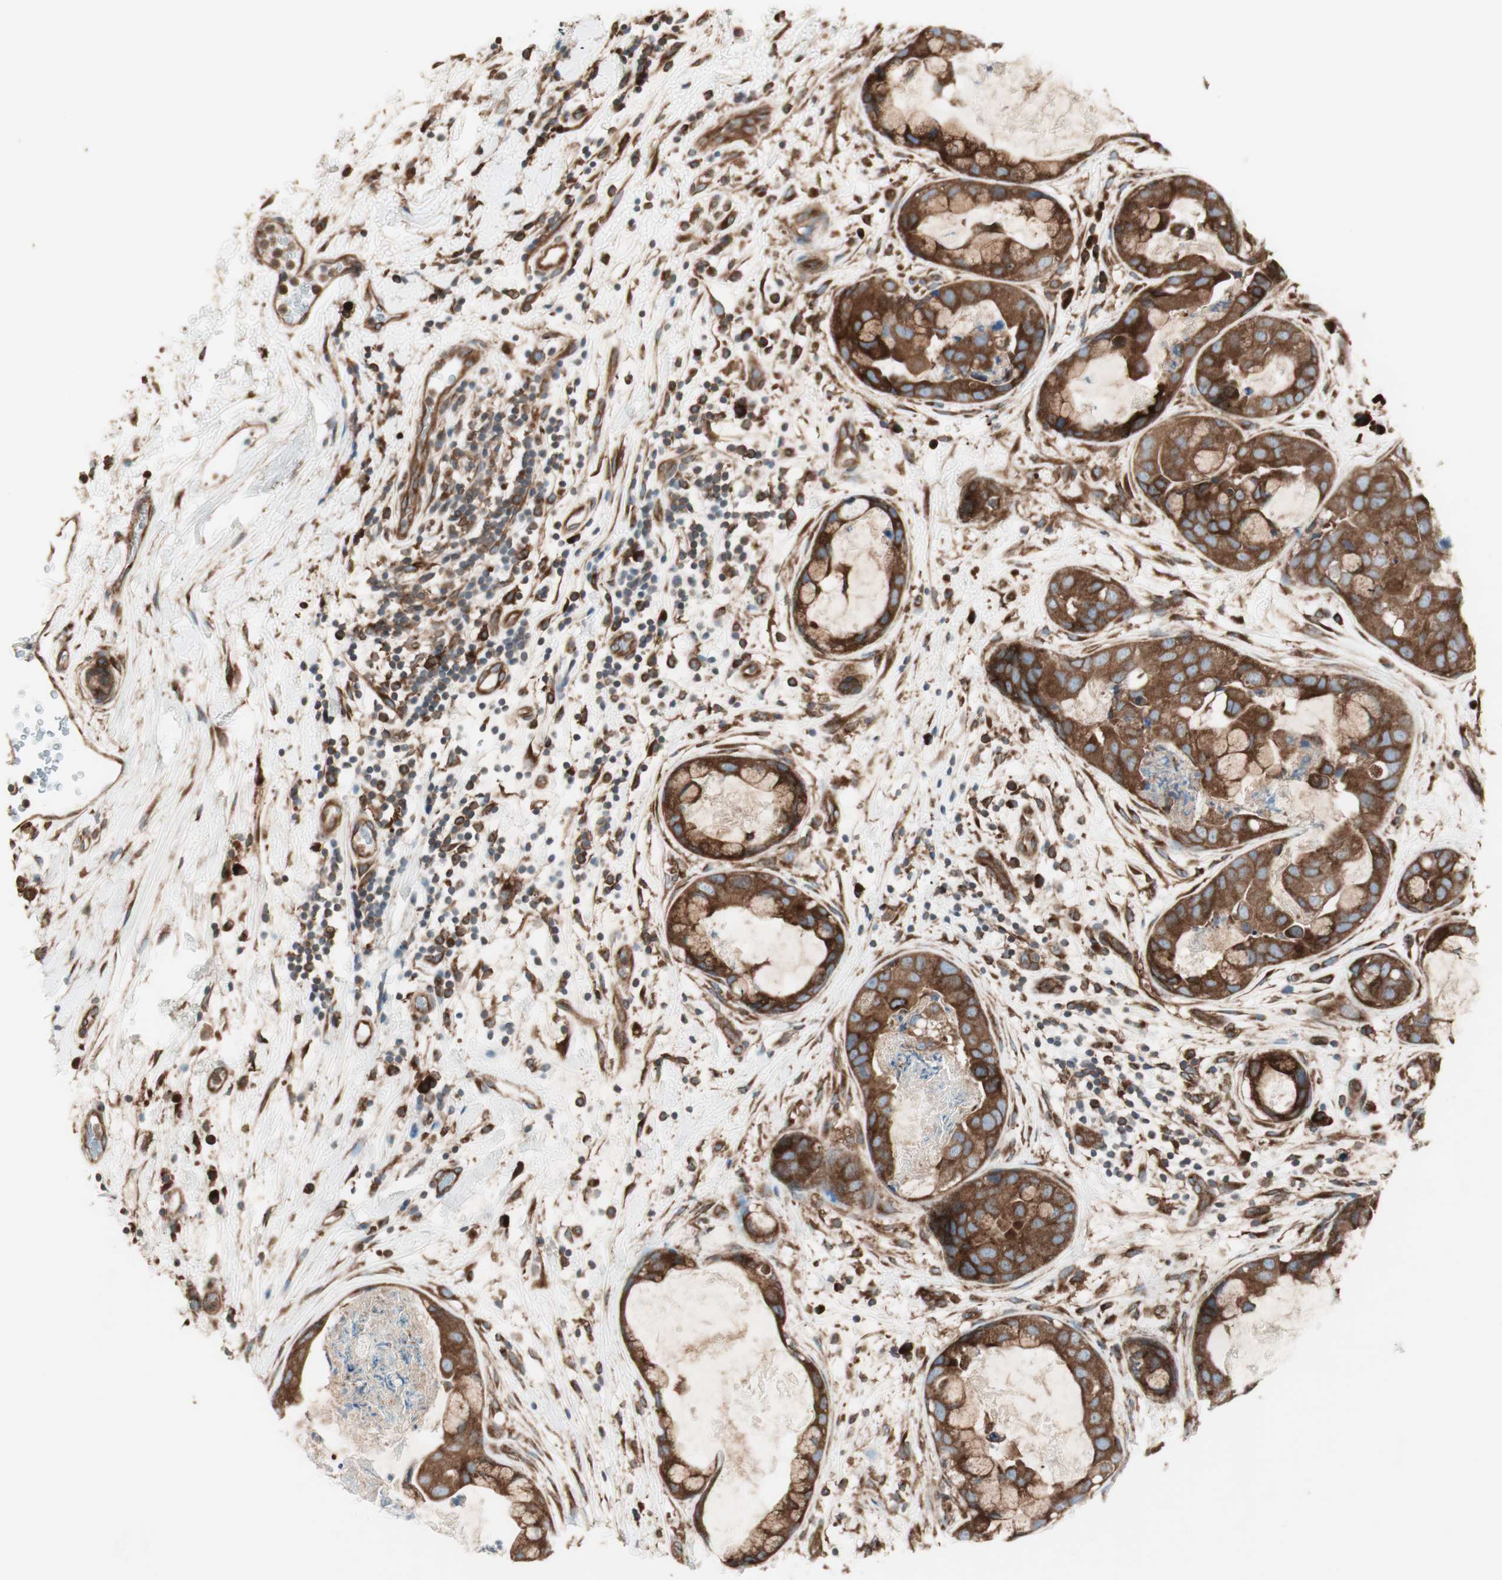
{"staining": {"intensity": "strong", "quantity": ">75%", "location": "cytoplasmic/membranous"}, "tissue": "breast cancer", "cell_type": "Tumor cells", "image_type": "cancer", "snomed": [{"axis": "morphology", "description": "Duct carcinoma"}, {"axis": "topography", "description": "Breast"}], "caption": "Breast infiltrating ductal carcinoma stained with DAB immunohistochemistry (IHC) displays high levels of strong cytoplasmic/membranous positivity in about >75% of tumor cells. The staining was performed using DAB (3,3'-diaminobenzidine), with brown indicating positive protein expression. Nuclei are stained blue with hematoxylin.", "gene": "RAB5A", "patient": {"sex": "female", "age": 40}}